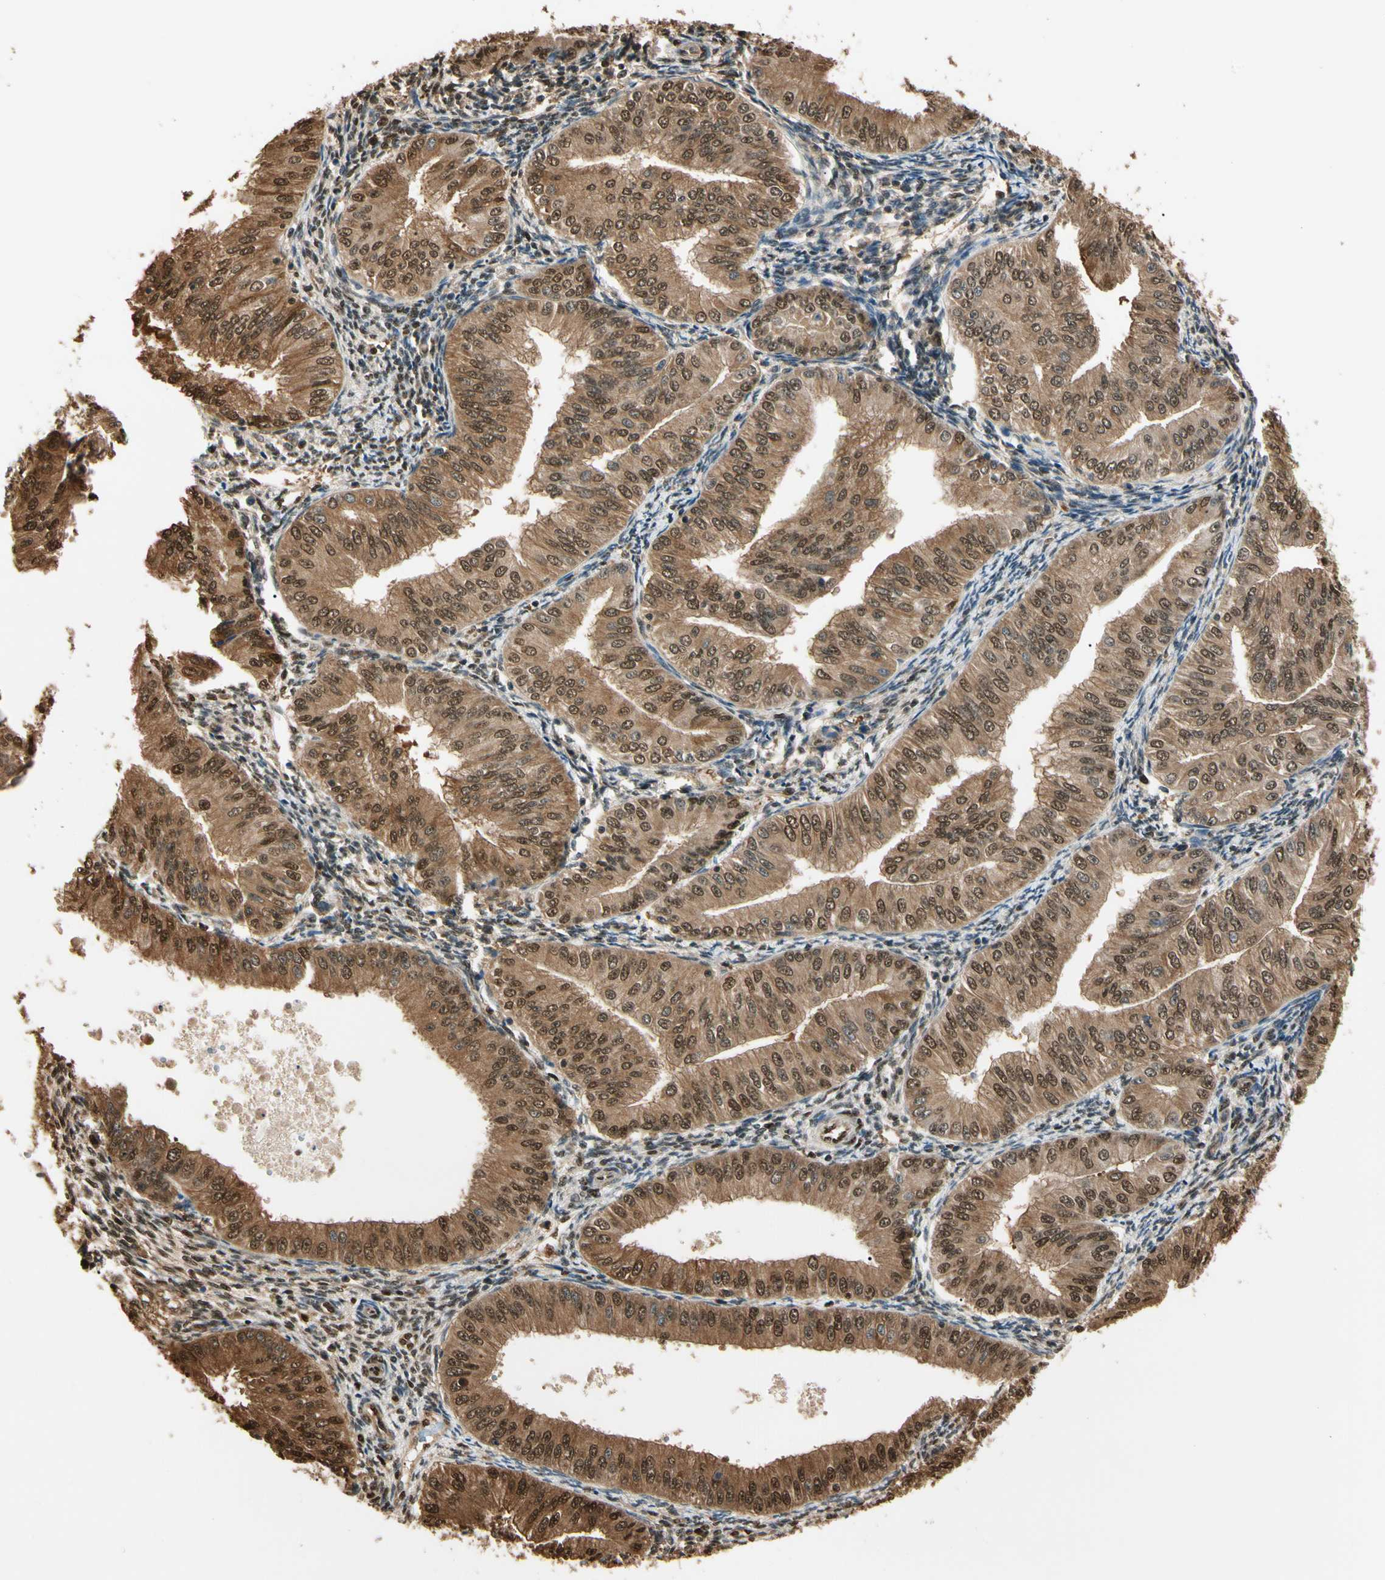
{"staining": {"intensity": "moderate", "quantity": ">75%", "location": "cytoplasmic/membranous,nuclear"}, "tissue": "endometrial cancer", "cell_type": "Tumor cells", "image_type": "cancer", "snomed": [{"axis": "morphology", "description": "Normal tissue, NOS"}, {"axis": "morphology", "description": "Adenocarcinoma, NOS"}, {"axis": "topography", "description": "Endometrium"}], "caption": "Immunohistochemical staining of endometrial cancer (adenocarcinoma) demonstrates moderate cytoplasmic/membranous and nuclear protein staining in about >75% of tumor cells. (Brightfield microscopy of DAB IHC at high magnification).", "gene": "PNCK", "patient": {"sex": "female", "age": 53}}